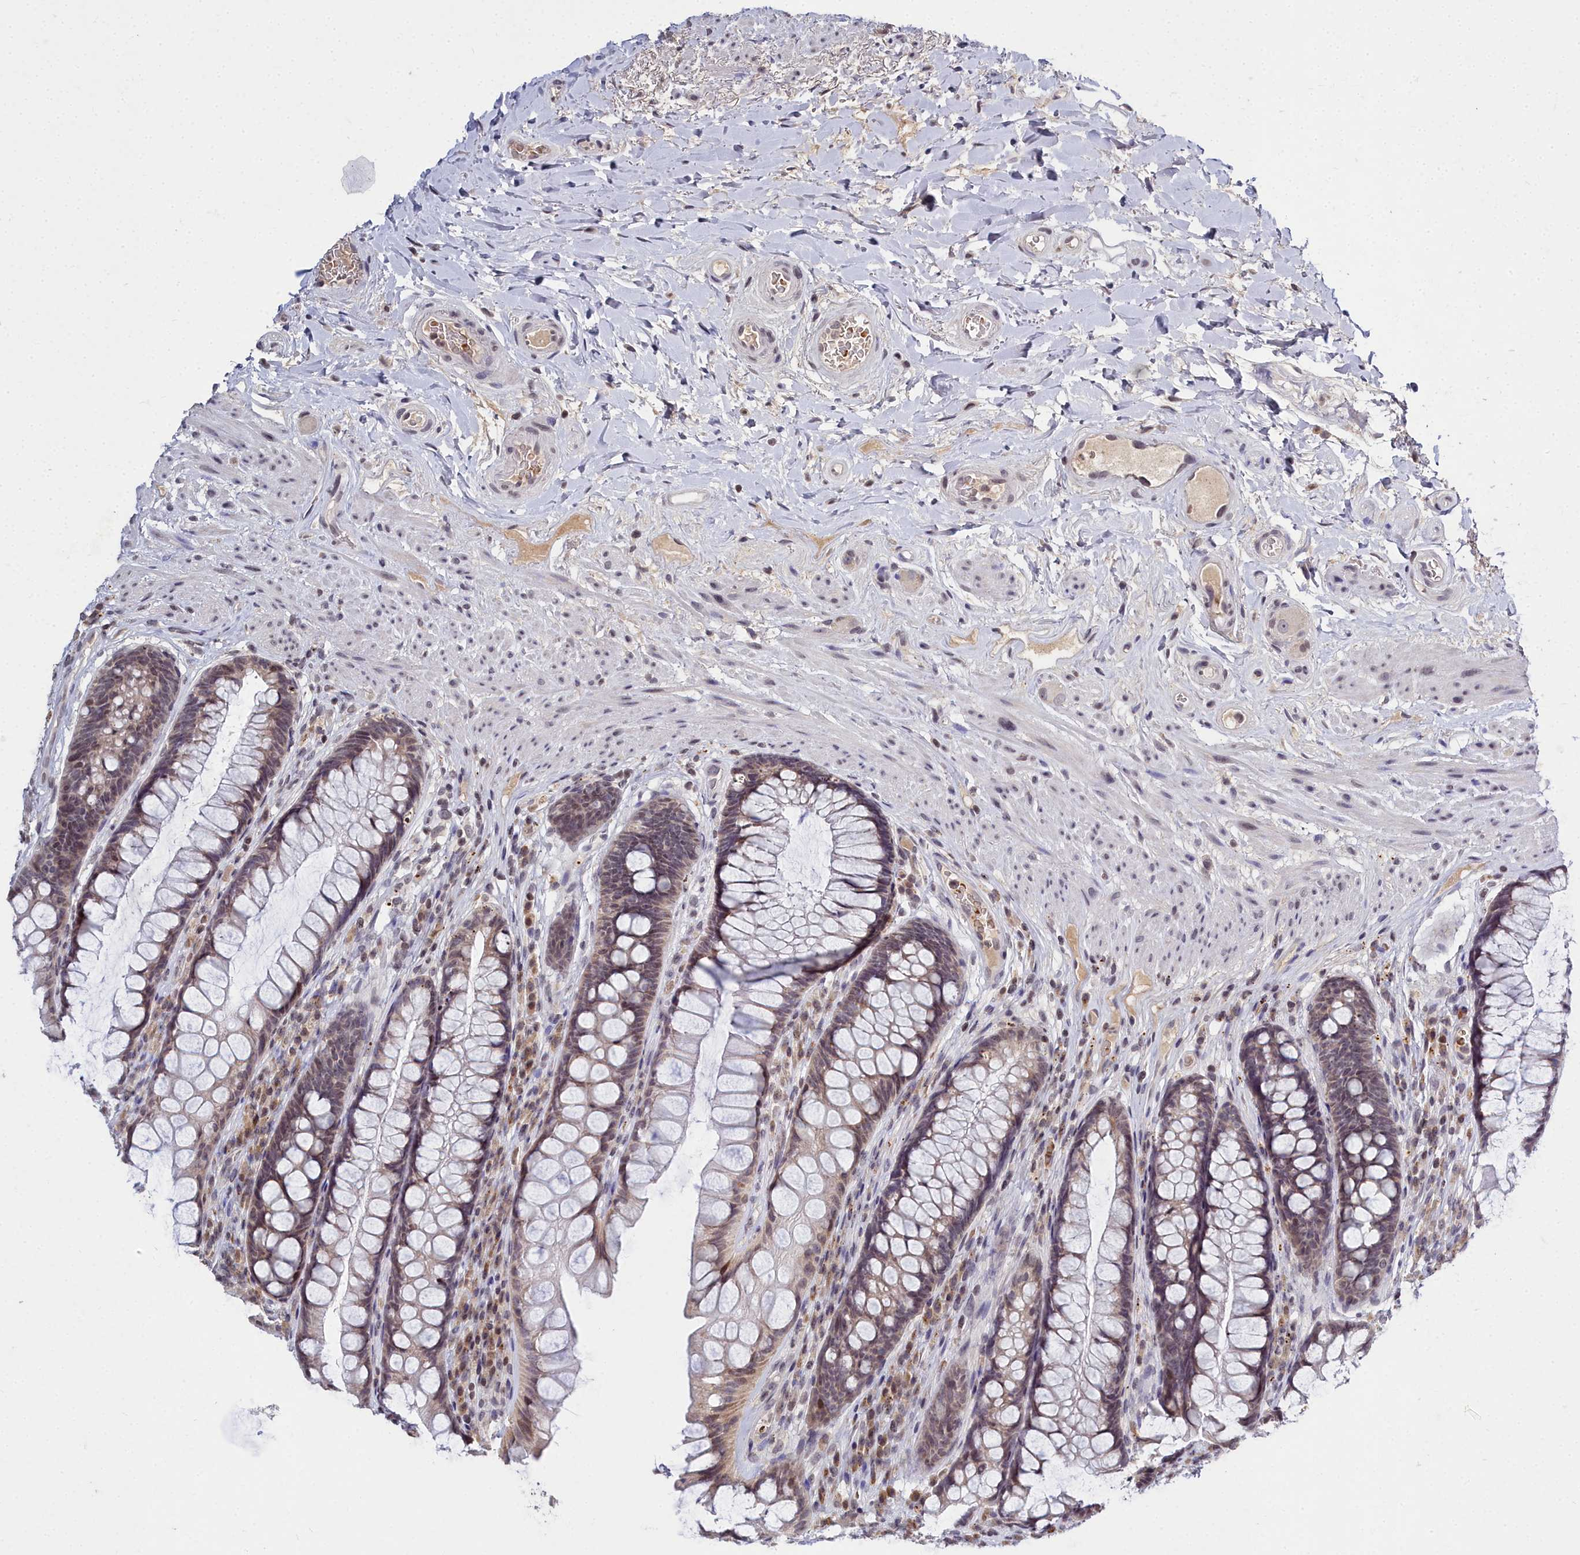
{"staining": {"intensity": "moderate", "quantity": ">75%", "location": "cytoplasmic/membranous"}, "tissue": "rectum", "cell_type": "Glandular cells", "image_type": "normal", "snomed": [{"axis": "morphology", "description": "Normal tissue, NOS"}, {"axis": "topography", "description": "Rectum"}], "caption": "Immunohistochemistry (IHC) (DAB) staining of benign human rectum reveals moderate cytoplasmic/membranous protein positivity in about >75% of glandular cells.", "gene": "FZD4", "patient": {"sex": "male", "age": 74}}